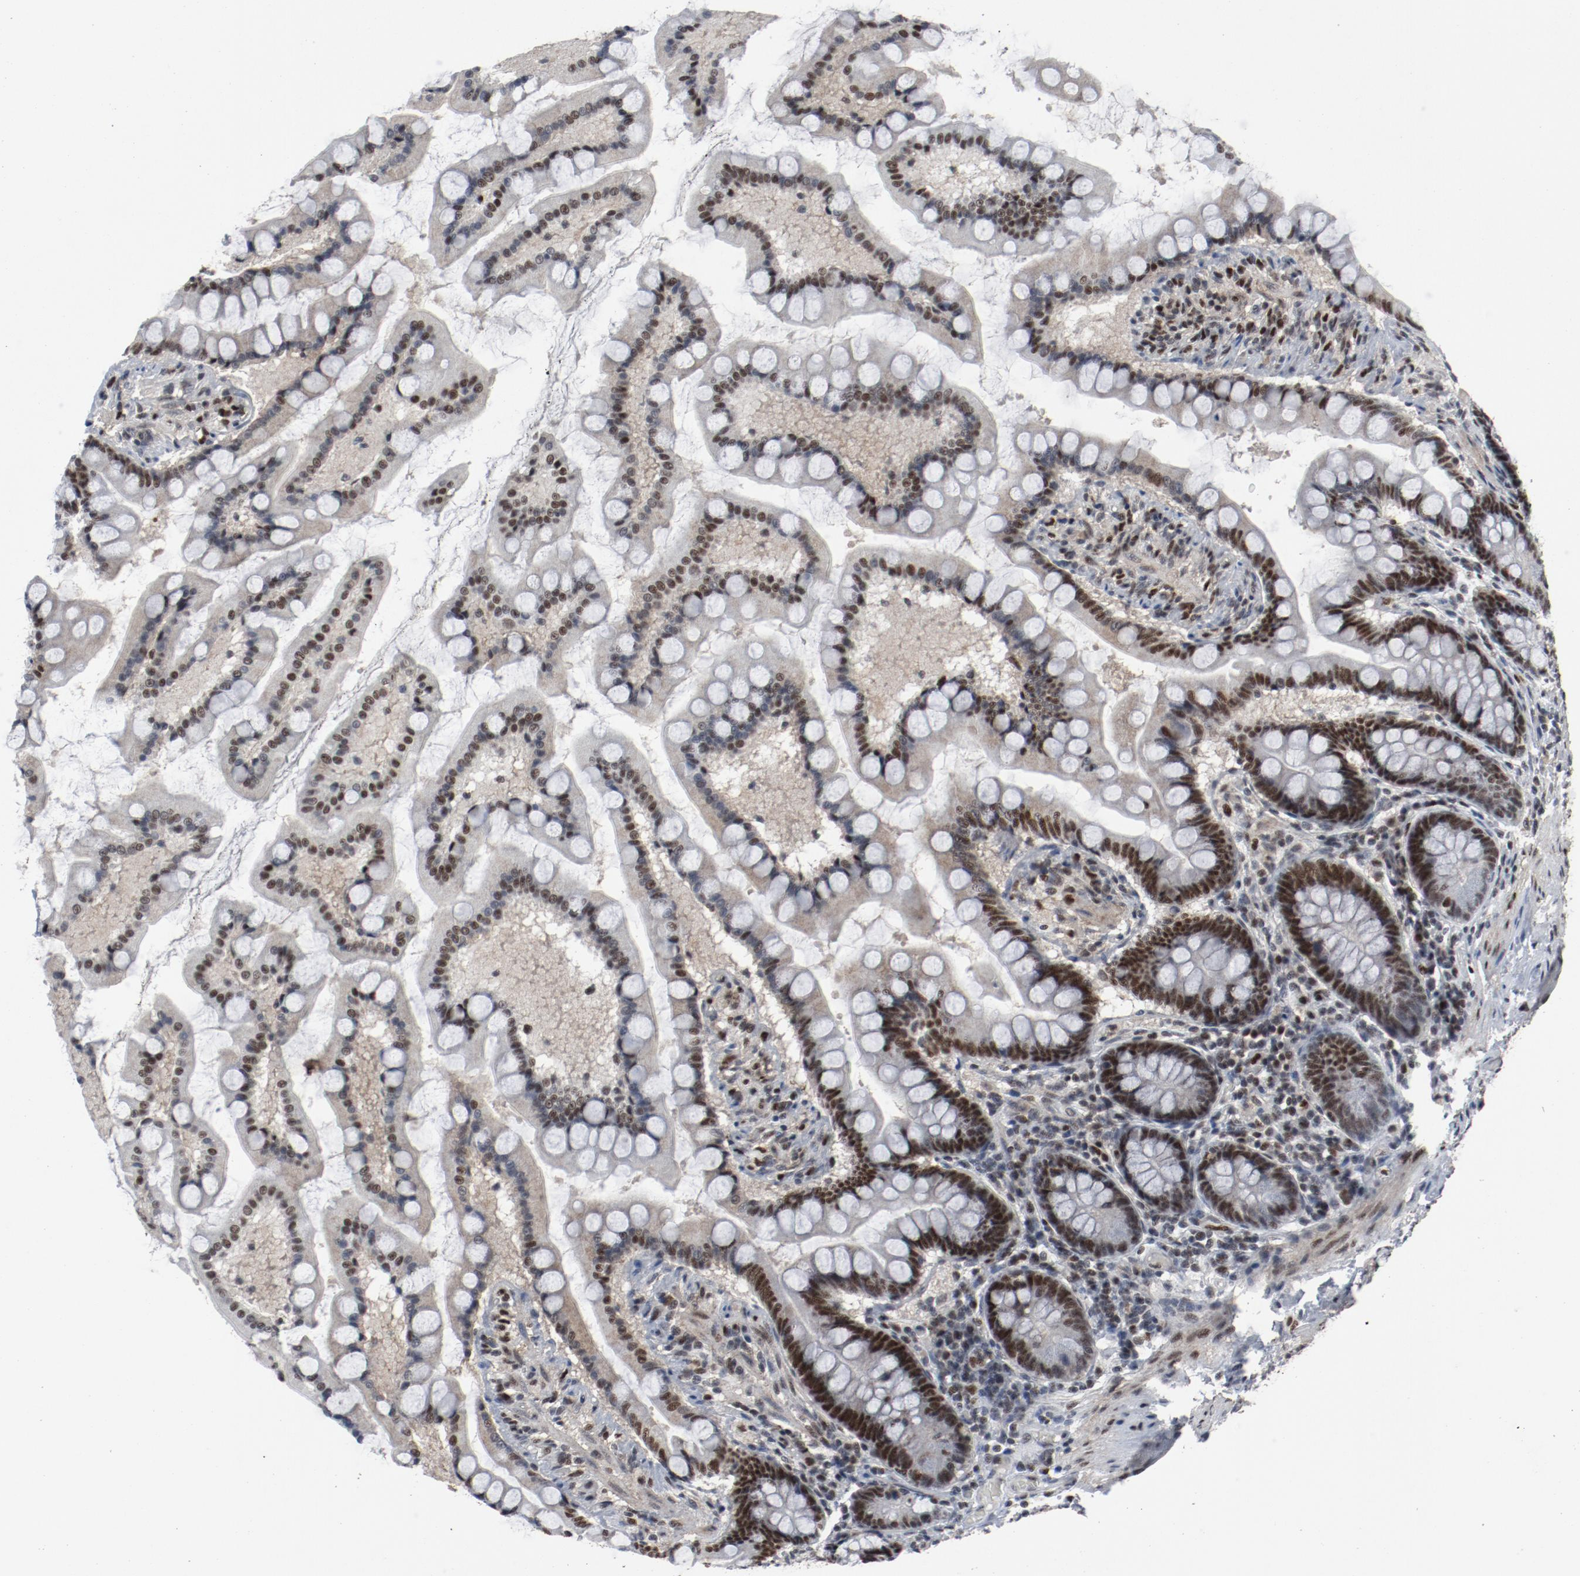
{"staining": {"intensity": "strong", "quantity": ">75%", "location": "nuclear"}, "tissue": "small intestine", "cell_type": "Glandular cells", "image_type": "normal", "snomed": [{"axis": "morphology", "description": "Normal tissue, NOS"}, {"axis": "topography", "description": "Small intestine"}], "caption": "Brown immunohistochemical staining in unremarkable small intestine displays strong nuclear staining in approximately >75% of glandular cells.", "gene": "JMJD6", "patient": {"sex": "male", "age": 41}}